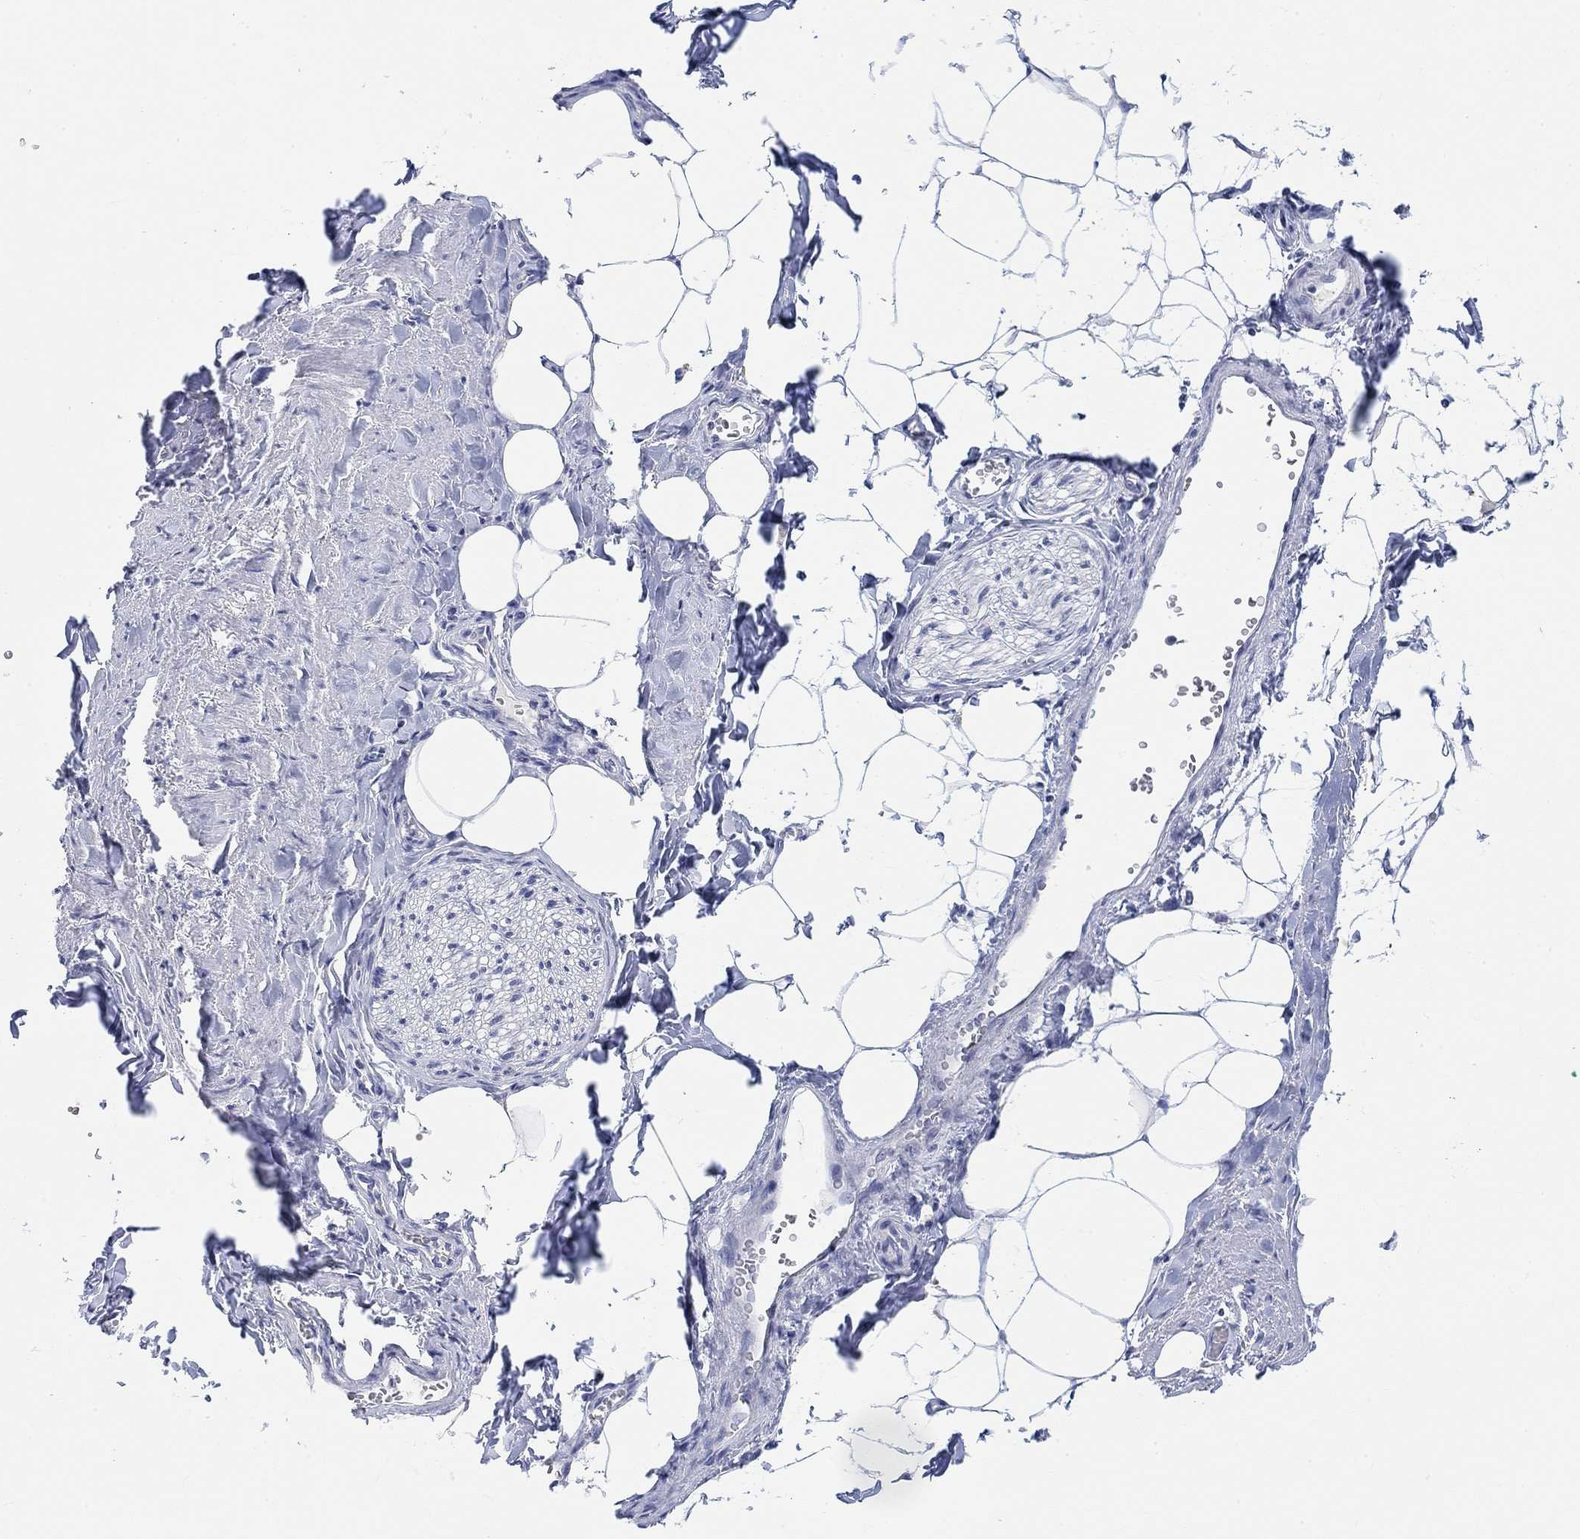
{"staining": {"intensity": "negative", "quantity": "none", "location": "none"}, "tissue": "adipose tissue", "cell_type": "Adipocytes", "image_type": "normal", "snomed": [{"axis": "morphology", "description": "Normal tissue, NOS"}, {"axis": "morphology", "description": "Carcinoid, malignant, NOS"}, {"axis": "topography", "description": "Small intestine"}, {"axis": "topography", "description": "Peripheral nerve tissue"}], "caption": "An IHC photomicrograph of normal adipose tissue is shown. There is no staining in adipocytes of adipose tissue. (DAB (3,3'-diaminobenzidine) immunohistochemistry, high magnification).", "gene": "ATP6V1E2", "patient": {"sex": "male", "age": 52}}